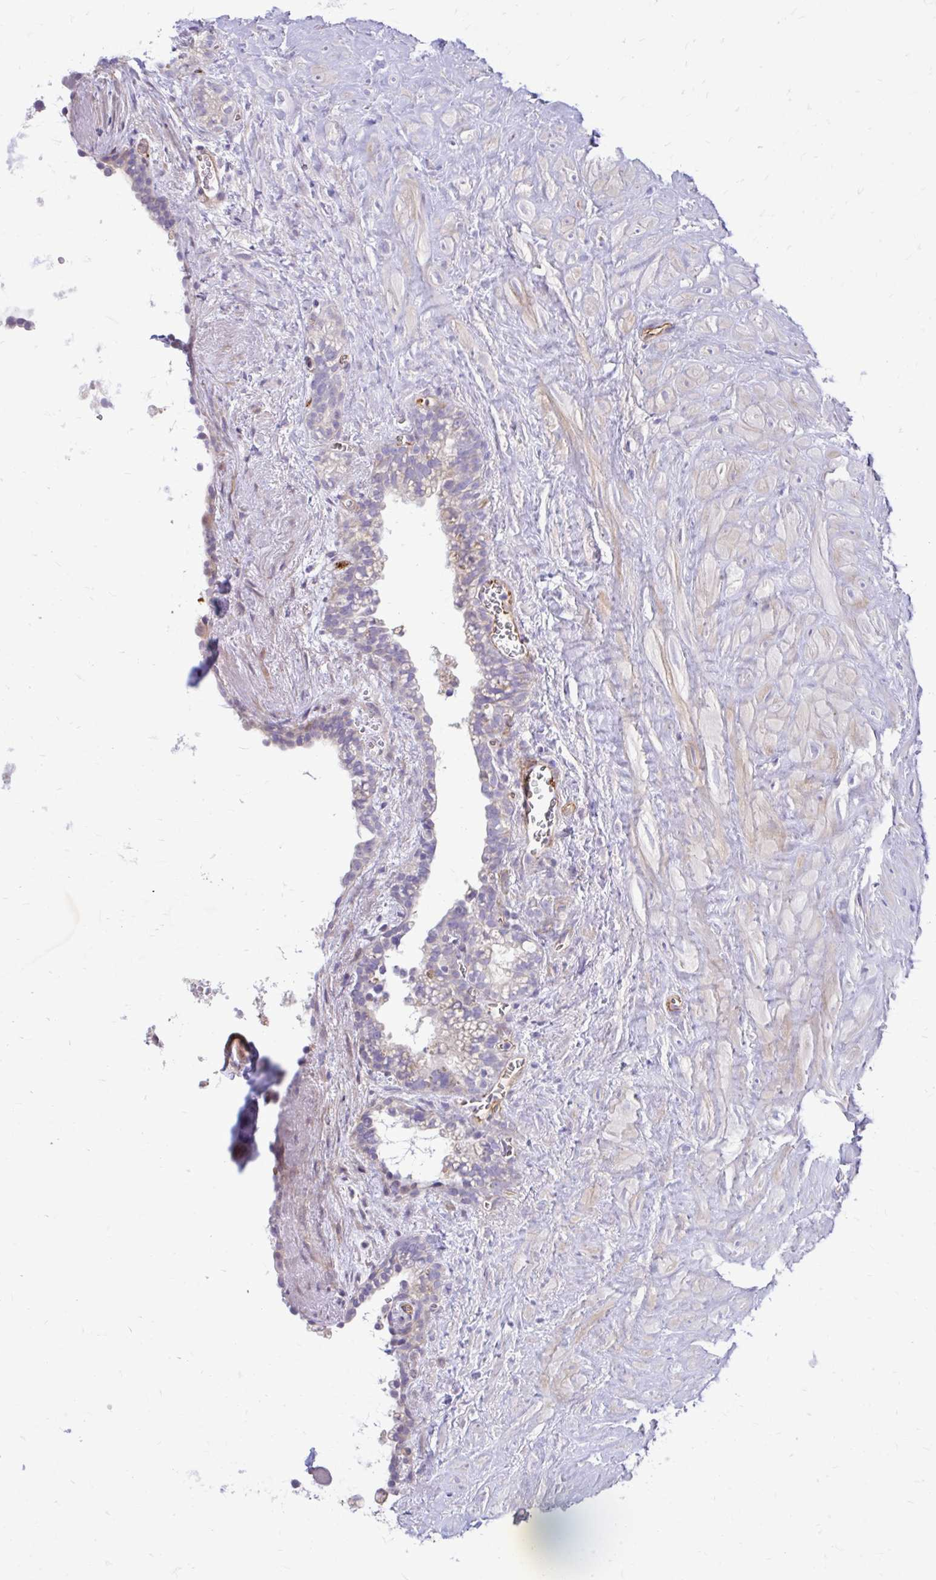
{"staining": {"intensity": "weak", "quantity": "<25%", "location": "cytoplasmic/membranous"}, "tissue": "seminal vesicle", "cell_type": "Glandular cells", "image_type": "normal", "snomed": [{"axis": "morphology", "description": "Normal tissue, NOS"}, {"axis": "topography", "description": "Seminal veicle"}], "caption": "IHC image of normal seminal vesicle: seminal vesicle stained with DAB (3,3'-diaminobenzidine) displays no significant protein expression in glandular cells.", "gene": "ESPNL", "patient": {"sex": "male", "age": 76}}